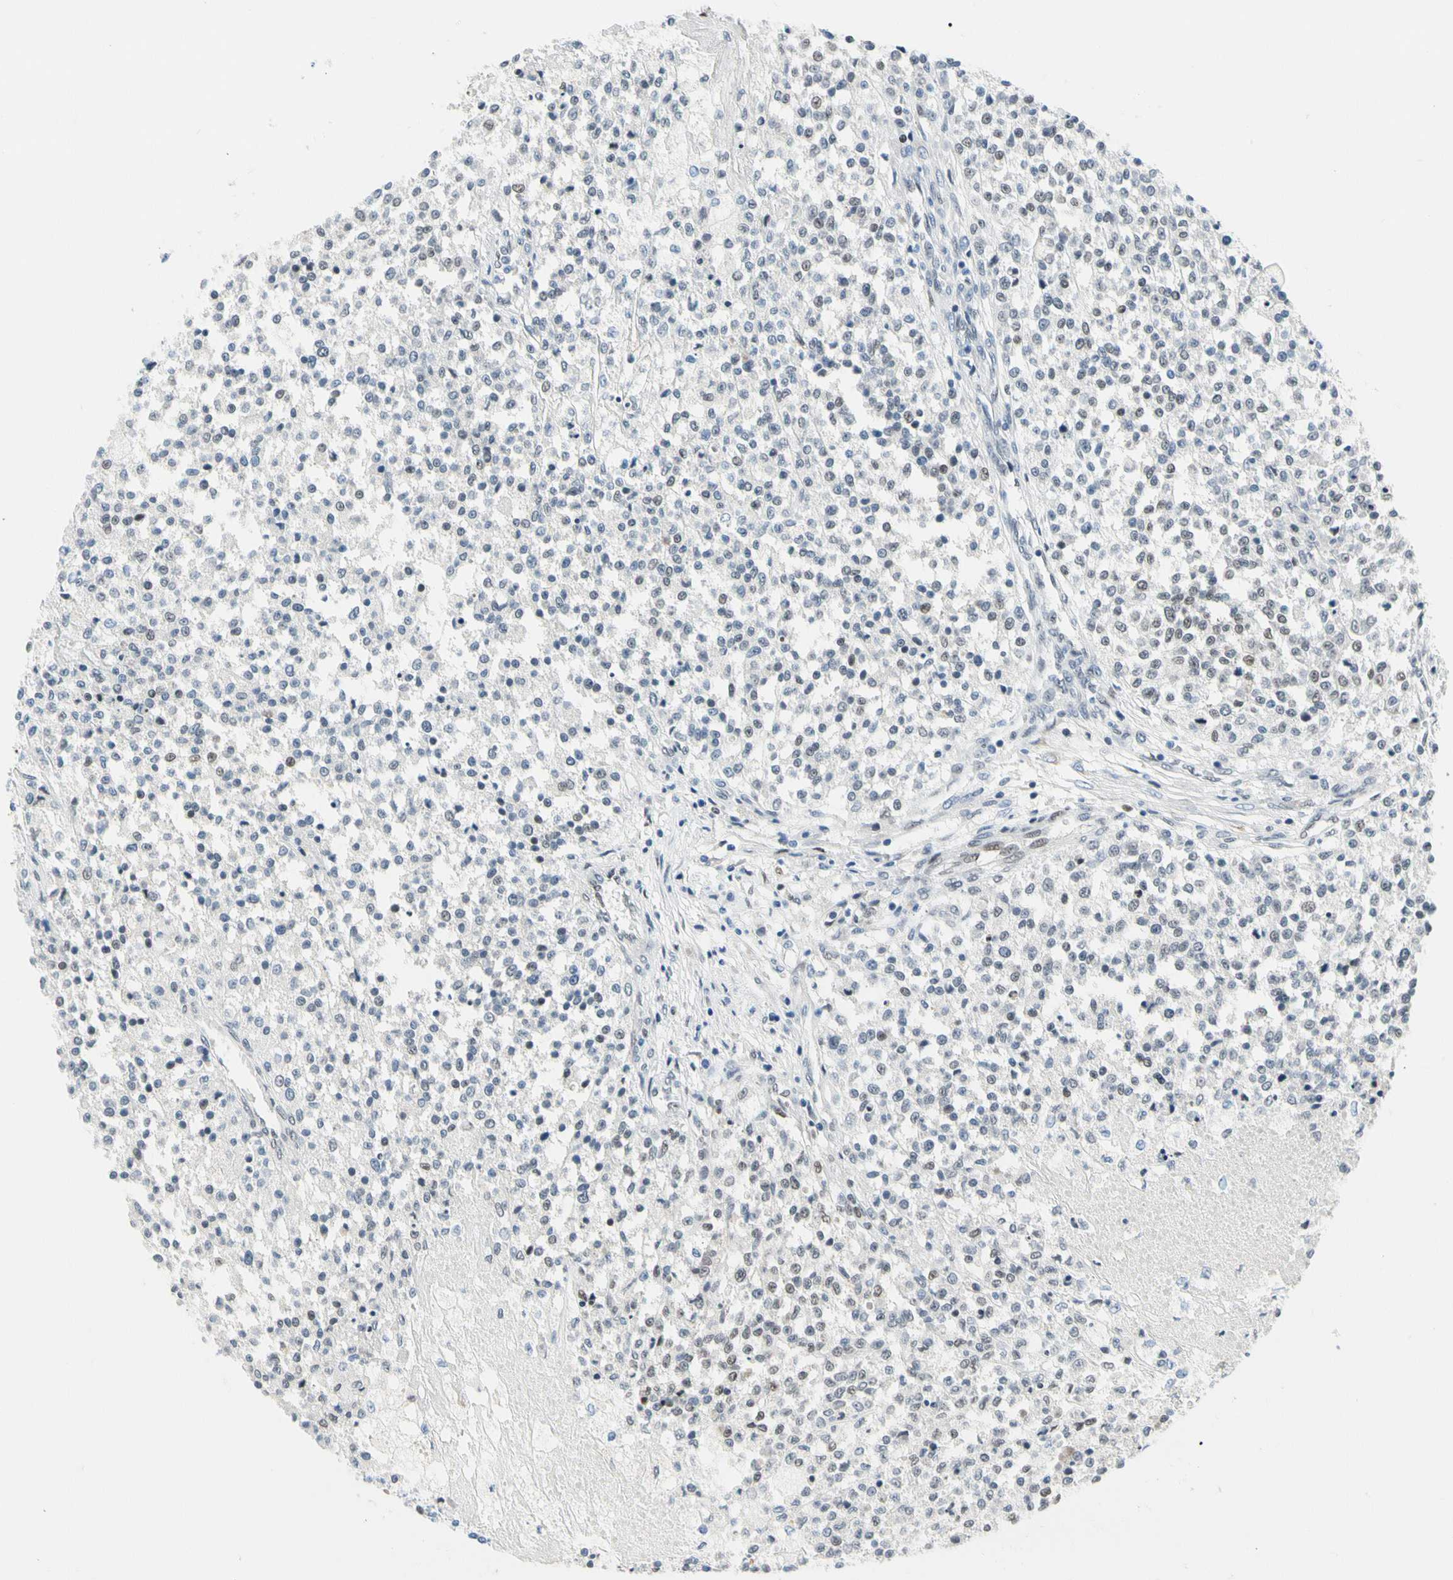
{"staining": {"intensity": "weak", "quantity": "<25%", "location": "nuclear"}, "tissue": "testis cancer", "cell_type": "Tumor cells", "image_type": "cancer", "snomed": [{"axis": "morphology", "description": "Seminoma, NOS"}, {"axis": "topography", "description": "Testis"}], "caption": "The histopathology image exhibits no significant positivity in tumor cells of testis seminoma.", "gene": "NFIA", "patient": {"sex": "male", "age": 59}}